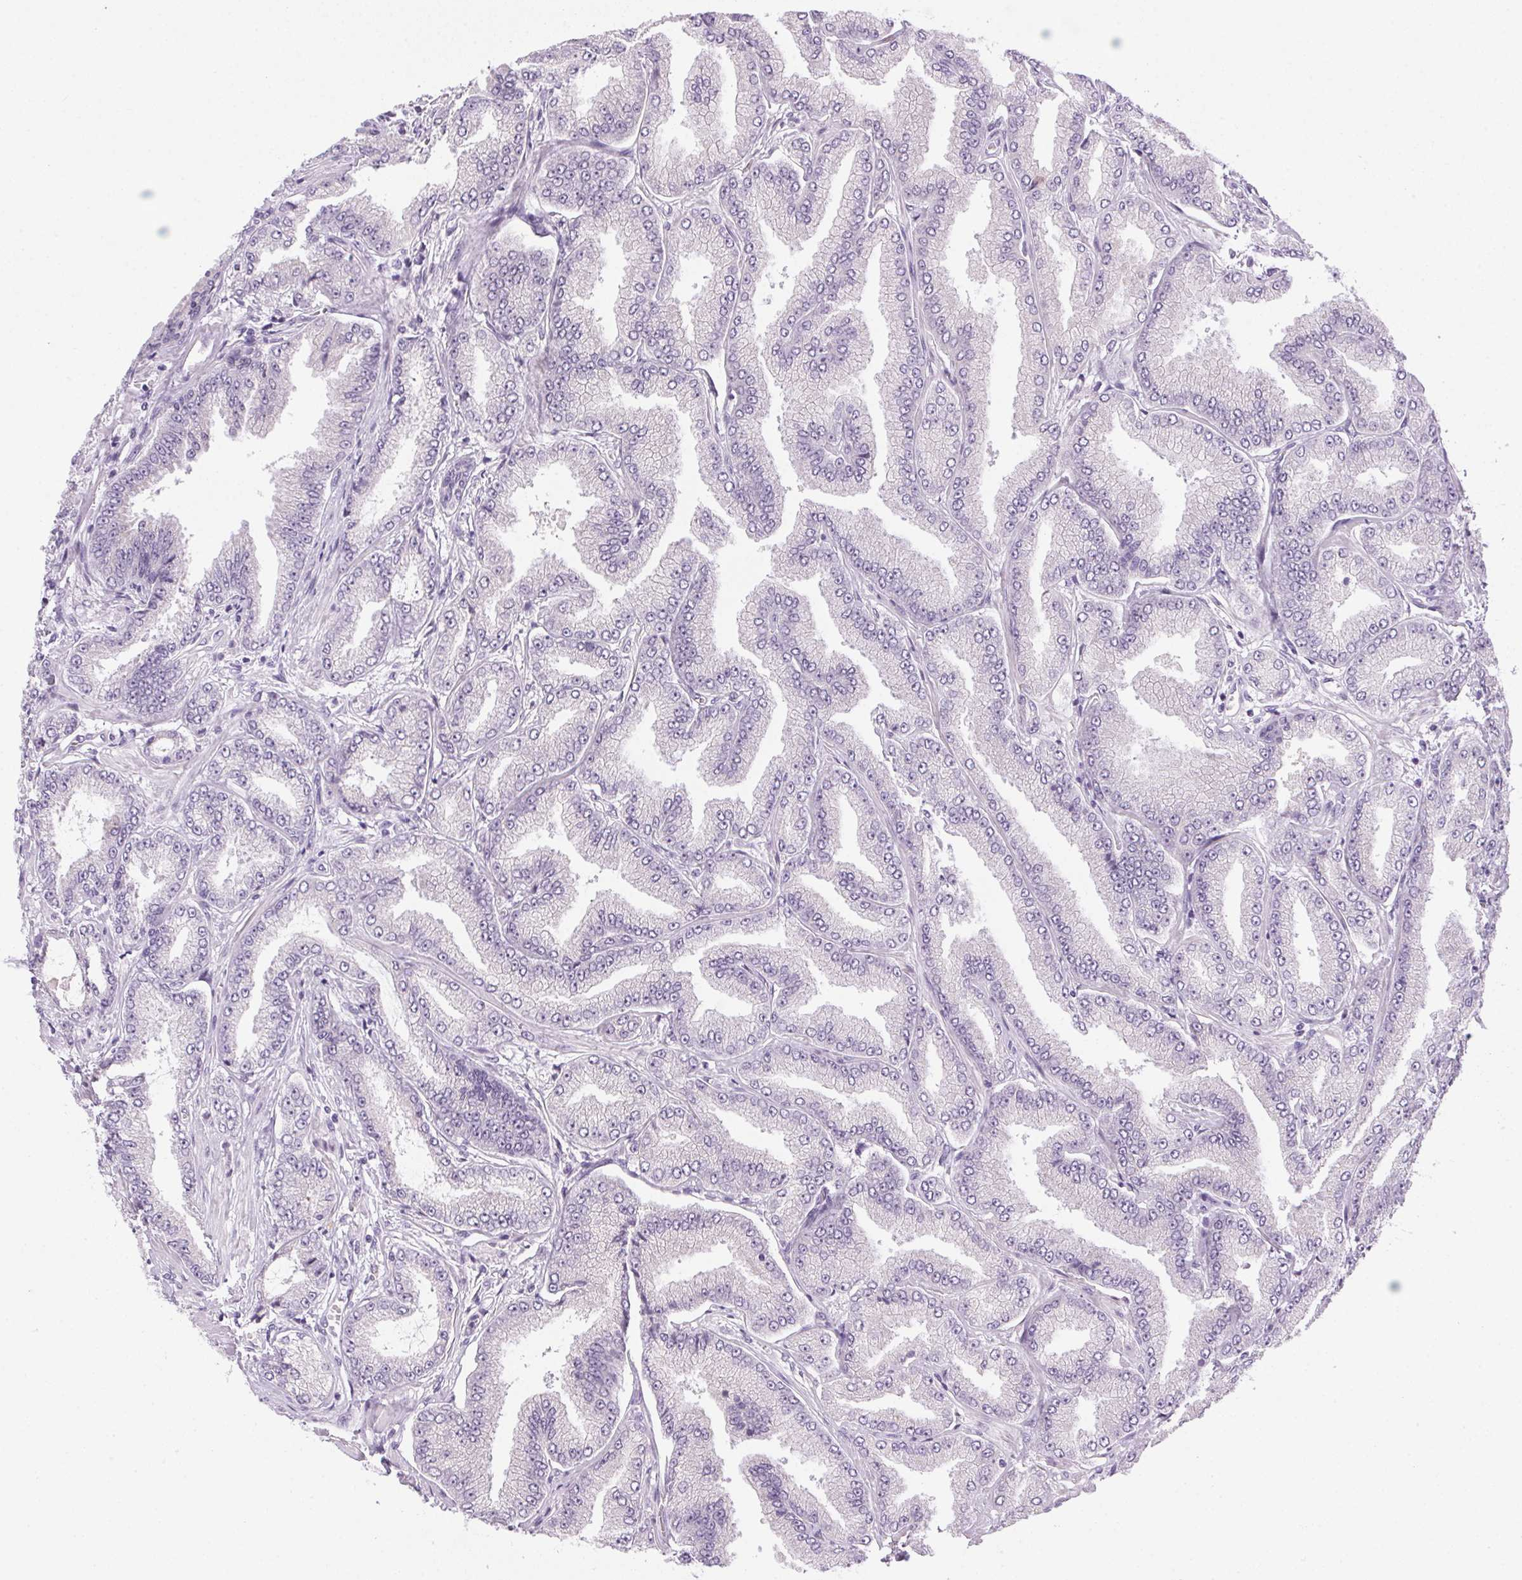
{"staining": {"intensity": "negative", "quantity": "none", "location": "none"}, "tissue": "prostate cancer", "cell_type": "Tumor cells", "image_type": "cancer", "snomed": [{"axis": "morphology", "description": "Adenocarcinoma, Low grade"}, {"axis": "topography", "description": "Prostate"}], "caption": "High magnification brightfield microscopy of prostate cancer (adenocarcinoma (low-grade)) stained with DAB (3,3'-diaminobenzidine) (brown) and counterstained with hematoxylin (blue): tumor cells show no significant expression. (DAB (3,3'-diaminobenzidine) immunohistochemistry (IHC) visualized using brightfield microscopy, high magnification).", "gene": "POPDC2", "patient": {"sex": "male", "age": 55}}